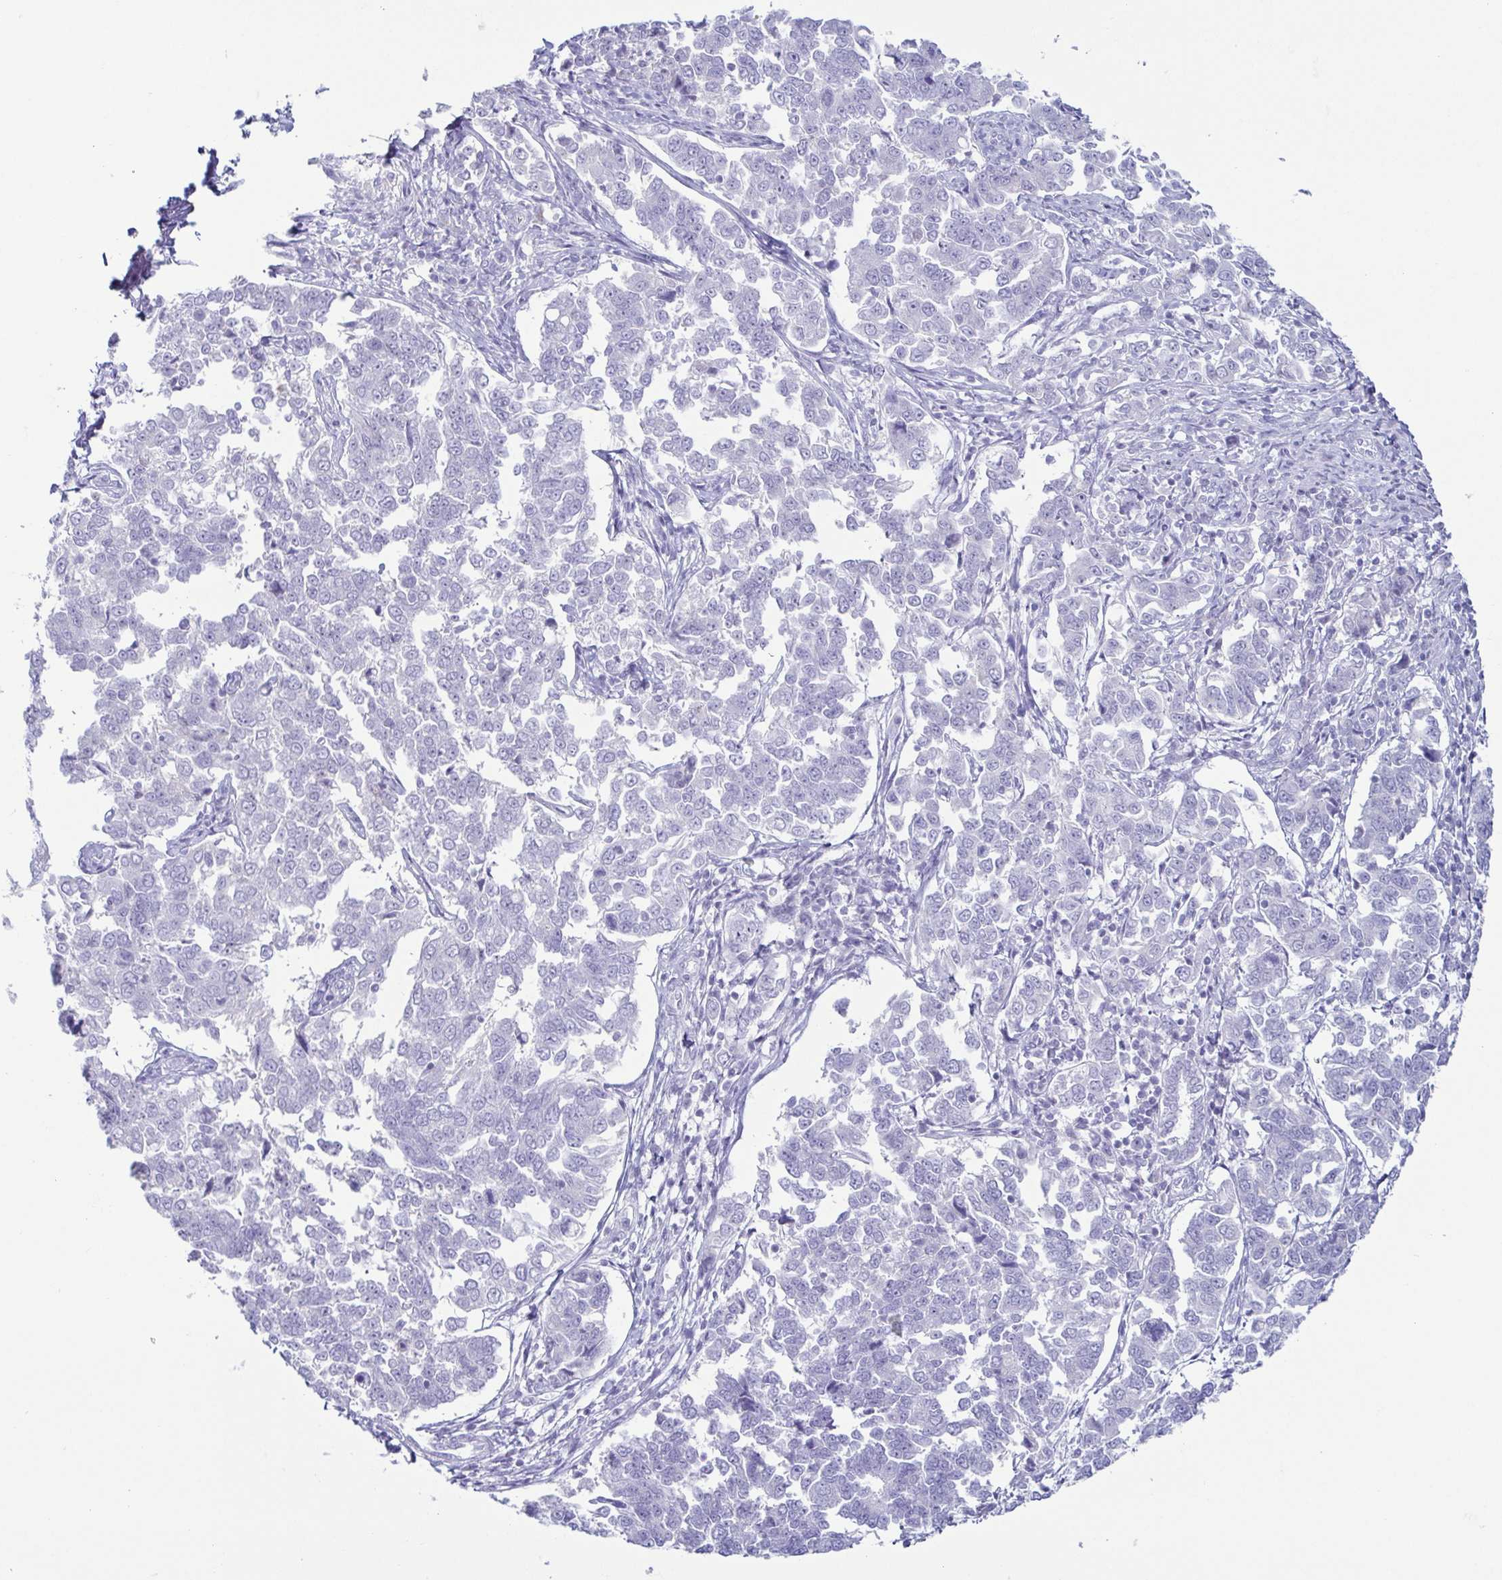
{"staining": {"intensity": "negative", "quantity": "none", "location": "none"}, "tissue": "endometrial cancer", "cell_type": "Tumor cells", "image_type": "cancer", "snomed": [{"axis": "morphology", "description": "Adenocarcinoma, NOS"}, {"axis": "topography", "description": "Endometrium"}], "caption": "Immunohistochemical staining of human endometrial cancer demonstrates no significant expression in tumor cells. (DAB immunohistochemistry, high magnification).", "gene": "AZU1", "patient": {"sex": "female", "age": 43}}